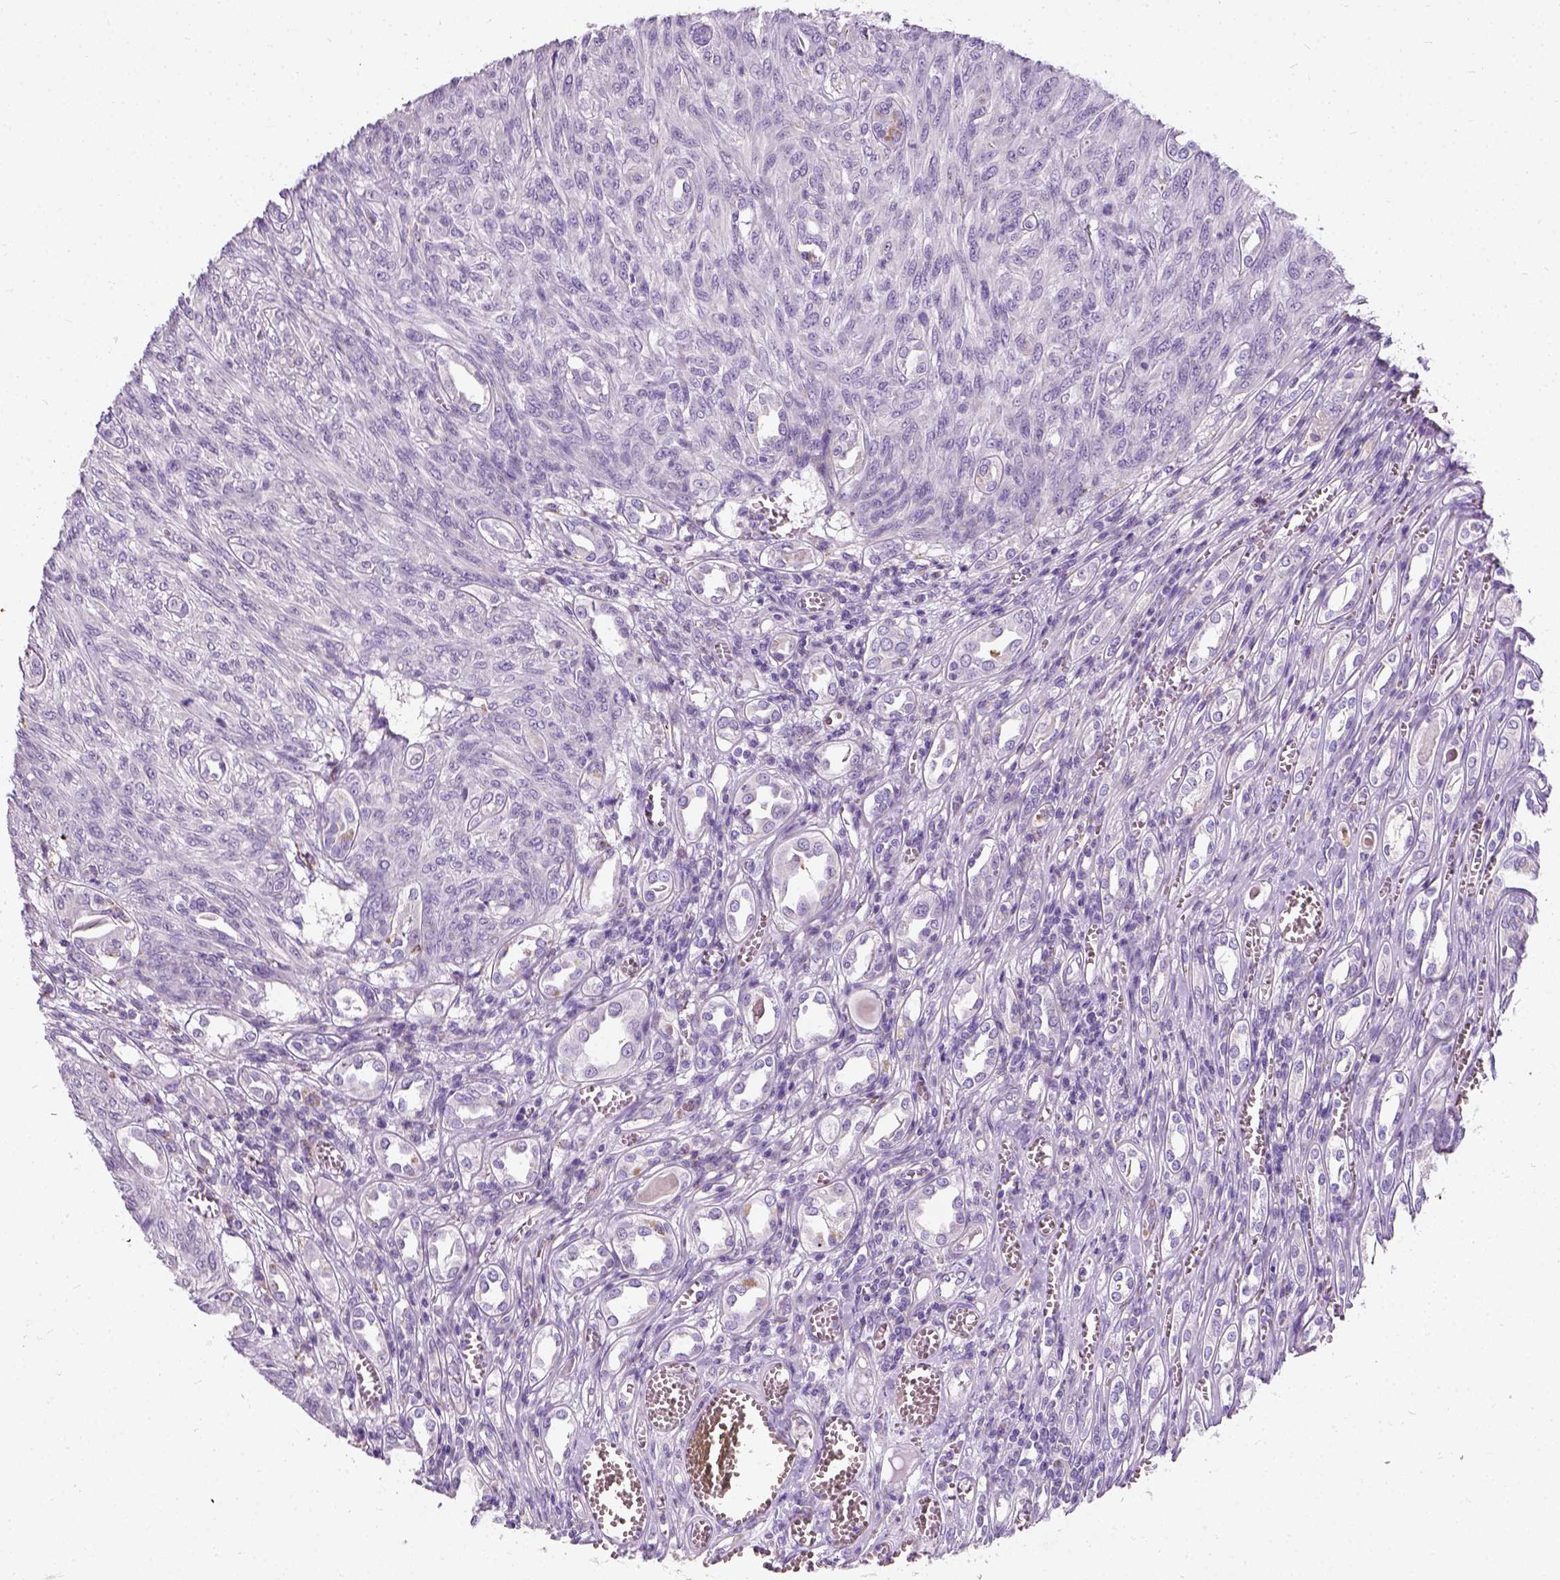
{"staining": {"intensity": "negative", "quantity": "none", "location": "none"}, "tissue": "renal cancer", "cell_type": "Tumor cells", "image_type": "cancer", "snomed": [{"axis": "morphology", "description": "Adenocarcinoma, NOS"}, {"axis": "topography", "description": "Kidney"}], "caption": "Immunohistochemistry photomicrograph of neoplastic tissue: renal adenocarcinoma stained with DAB shows no significant protein positivity in tumor cells.", "gene": "CHODL", "patient": {"sex": "male", "age": 58}}